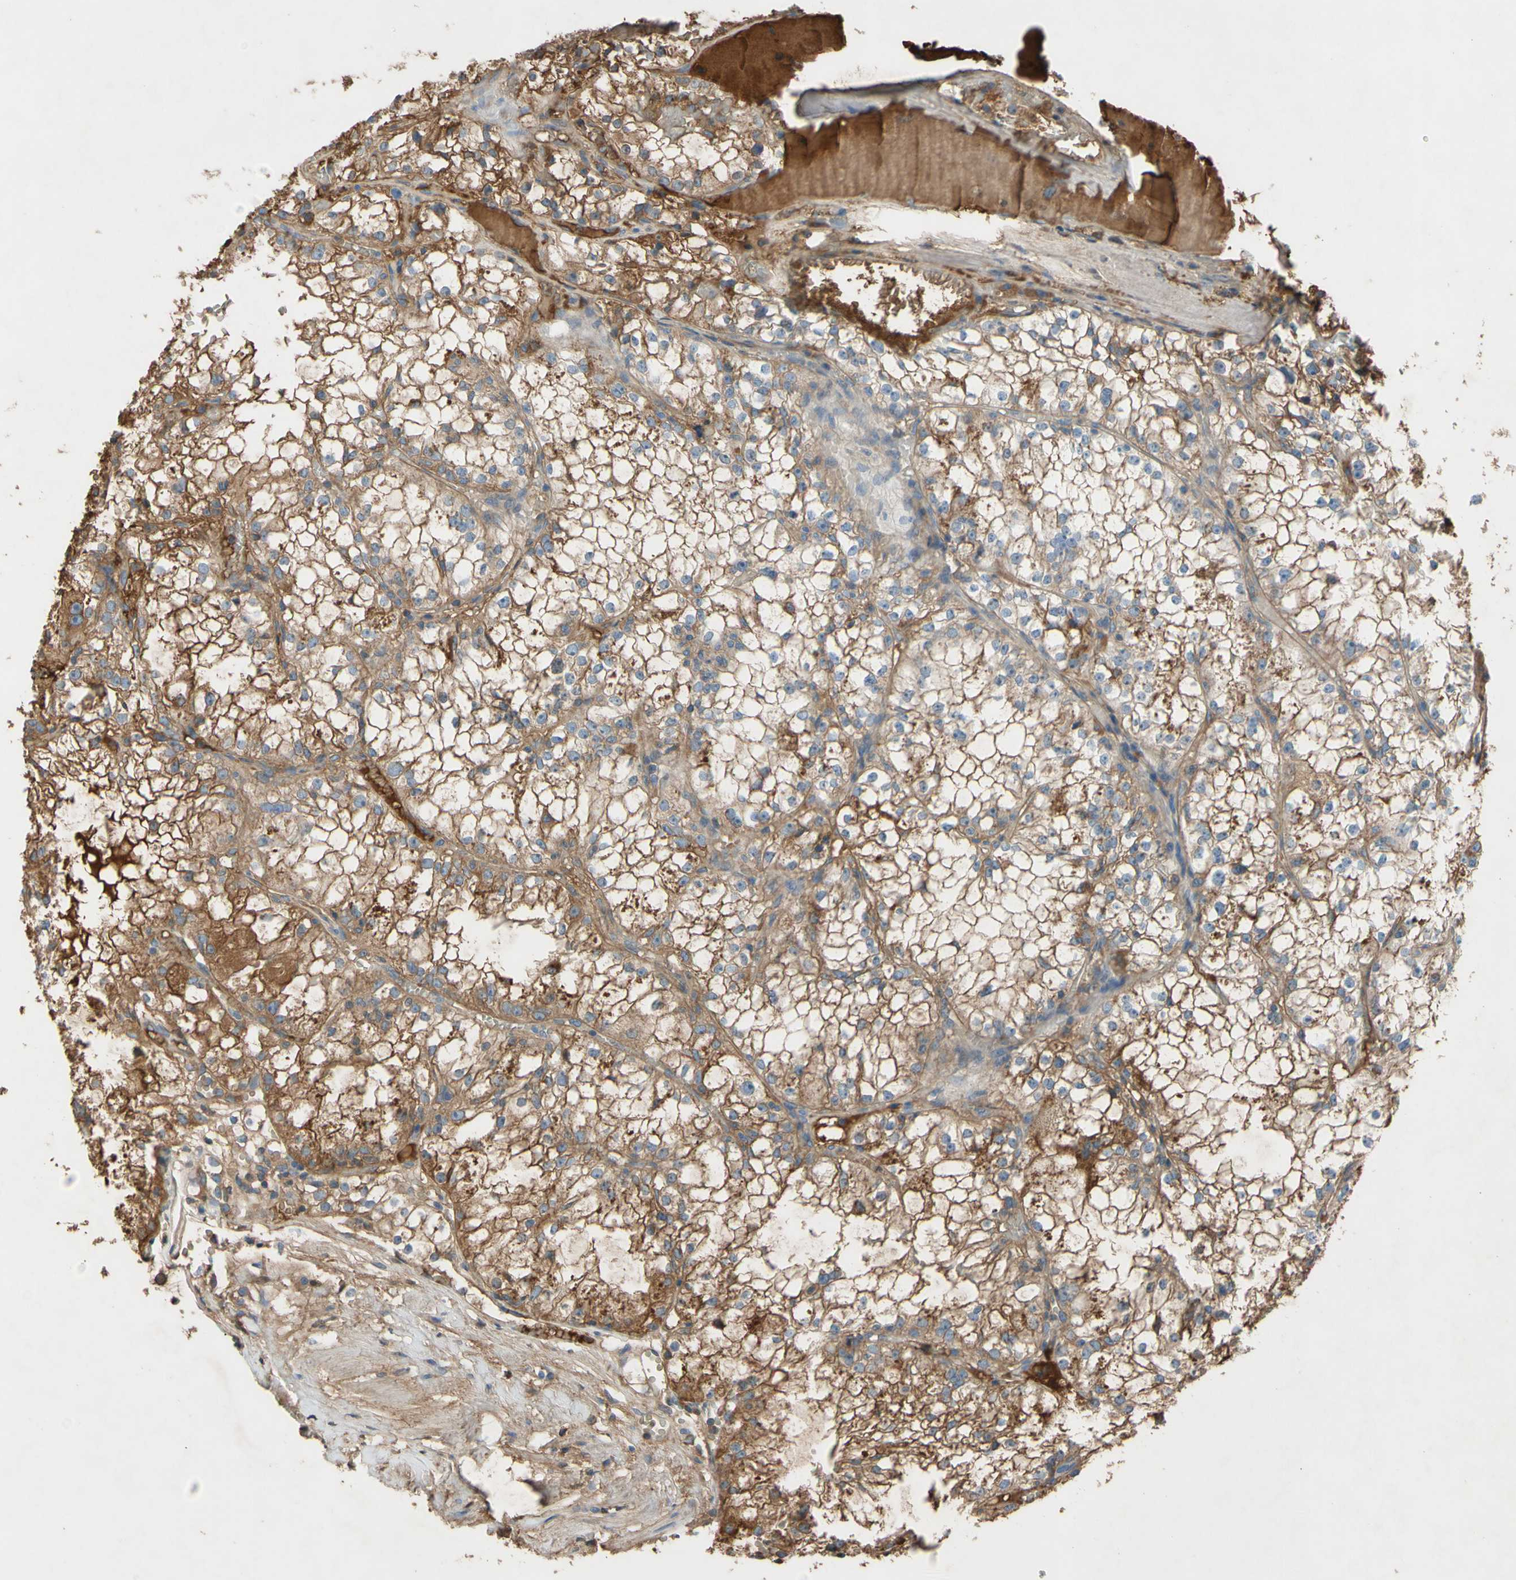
{"staining": {"intensity": "weak", "quantity": ">75%", "location": "cytoplasmic/membranous"}, "tissue": "renal cancer", "cell_type": "Tumor cells", "image_type": "cancer", "snomed": [{"axis": "morphology", "description": "Adenocarcinoma, NOS"}, {"axis": "topography", "description": "Kidney"}], "caption": "Approximately >75% of tumor cells in human renal cancer exhibit weak cytoplasmic/membranous protein expression as visualized by brown immunohistochemical staining.", "gene": "TIMP2", "patient": {"sex": "male", "age": 56}}